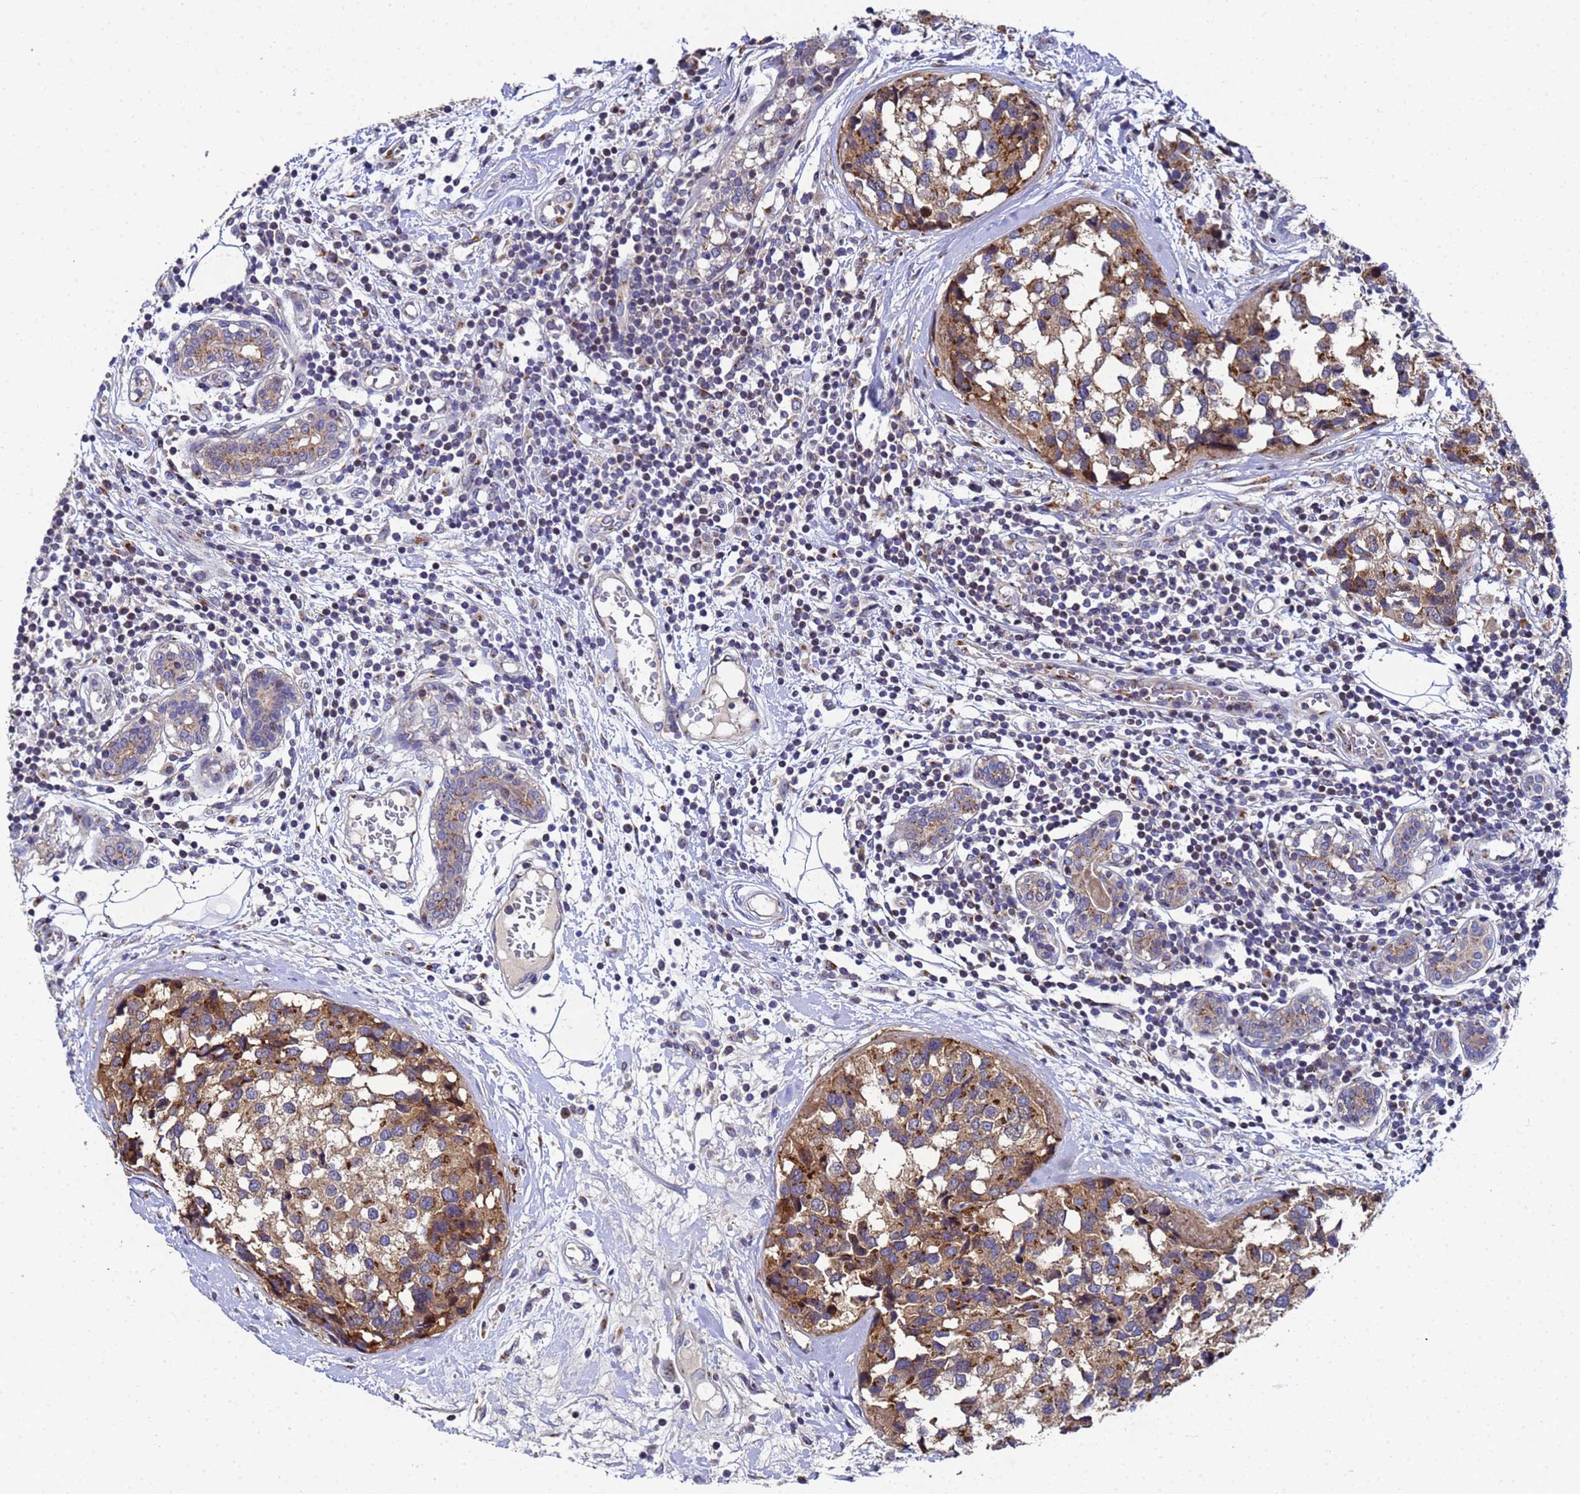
{"staining": {"intensity": "strong", "quantity": ">75%", "location": "cytoplasmic/membranous"}, "tissue": "breast cancer", "cell_type": "Tumor cells", "image_type": "cancer", "snomed": [{"axis": "morphology", "description": "Lobular carcinoma"}, {"axis": "topography", "description": "Breast"}], "caption": "About >75% of tumor cells in breast cancer (lobular carcinoma) show strong cytoplasmic/membranous protein expression as visualized by brown immunohistochemical staining.", "gene": "NSUN6", "patient": {"sex": "female", "age": 59}}